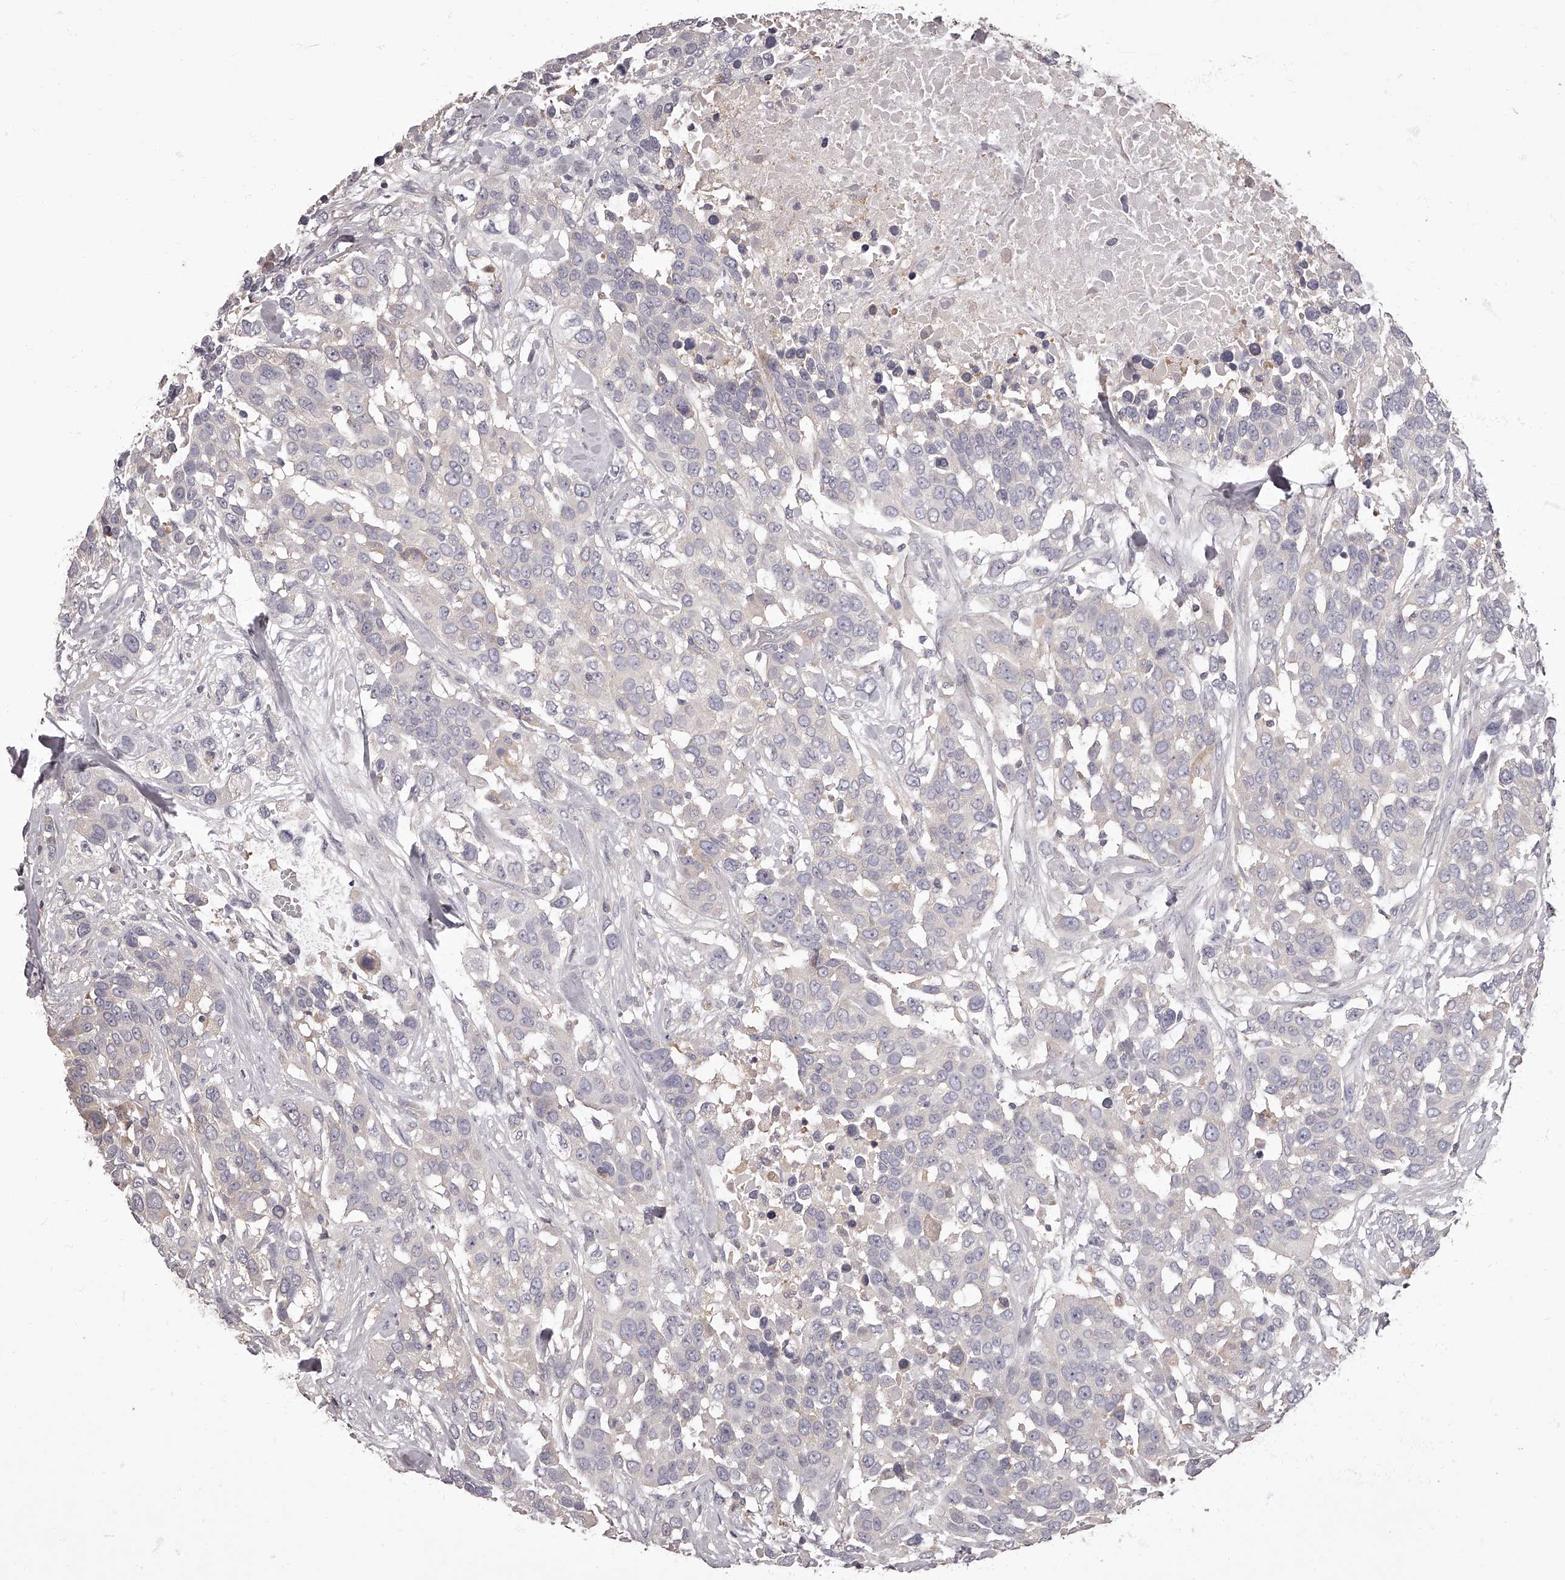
{"staining": {"intensity": "negative", "quantity": "none", "location": "none"}, "tissue": "urothelial cancer", "cell_type": "Tumor cells", "image_type": "cancer", "snomed": [{"axis": "morphology", "description": "Urothelial carcinoma, High grade"}, {"axis": "topography", "description": "Urinary bladder"}], "caption": "Immunohistochemistry (IHC) of human urothelial cancer exhibits no positivity in tumor cells.", "gene": "APEH", "patient": {"sex": "female", "age": 80}}